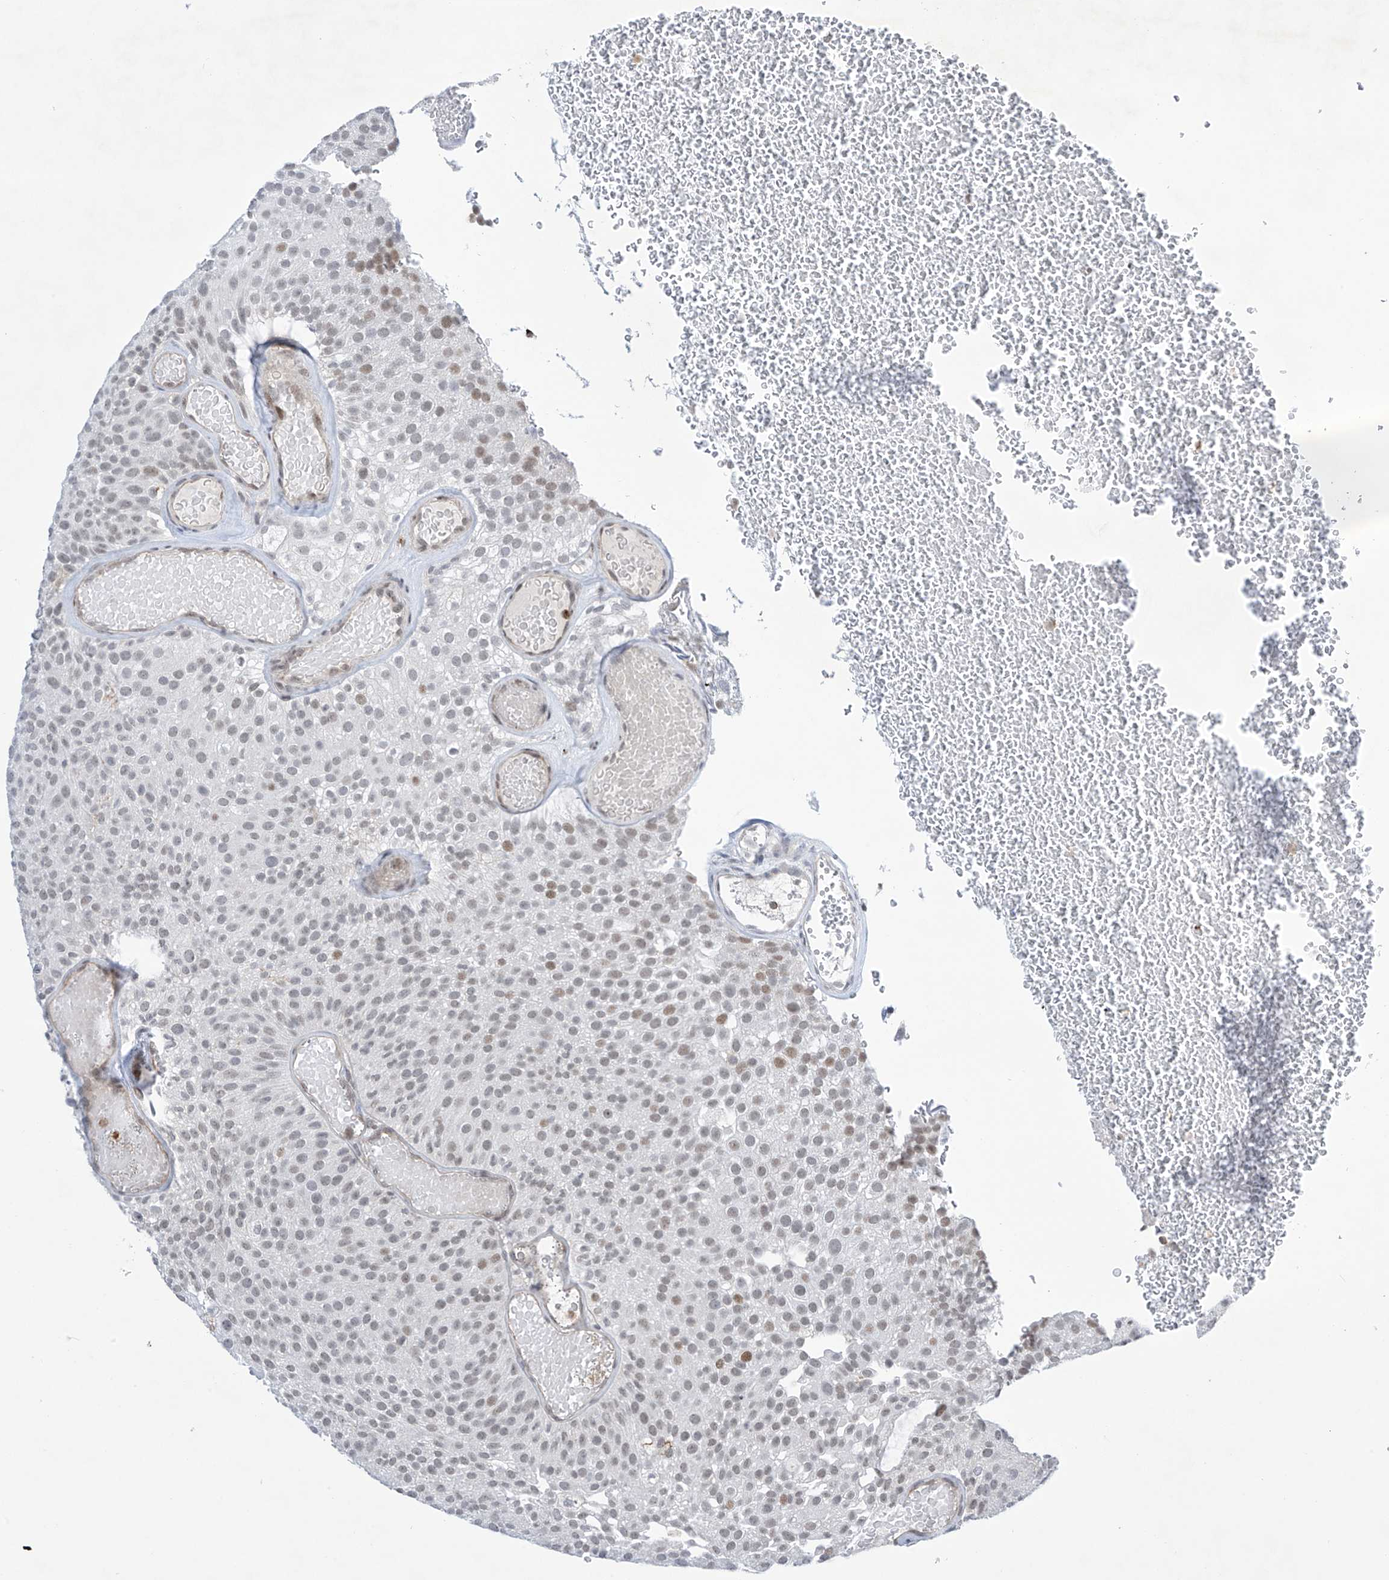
{"staining": {"intensity": "moderate", "quantity": "<25%", "location": "nuclear"}, "tissue": "urothelial cancer", "cell_type": "Tumor cells", "image_type": "cancer", "snomed": [{"axis": "morphology", "description": "Urothelial carcinoma, Low grade"}, {"axis": "topography", "description": "Urinary bladder"}], "caption": "Tumor cells show low levels of moderate nuclear expression in about <25% of cells in urothelial carcinoma (low-grade).", "gene": "MSL3", "patient": {"sex": "male", "age": 78}}